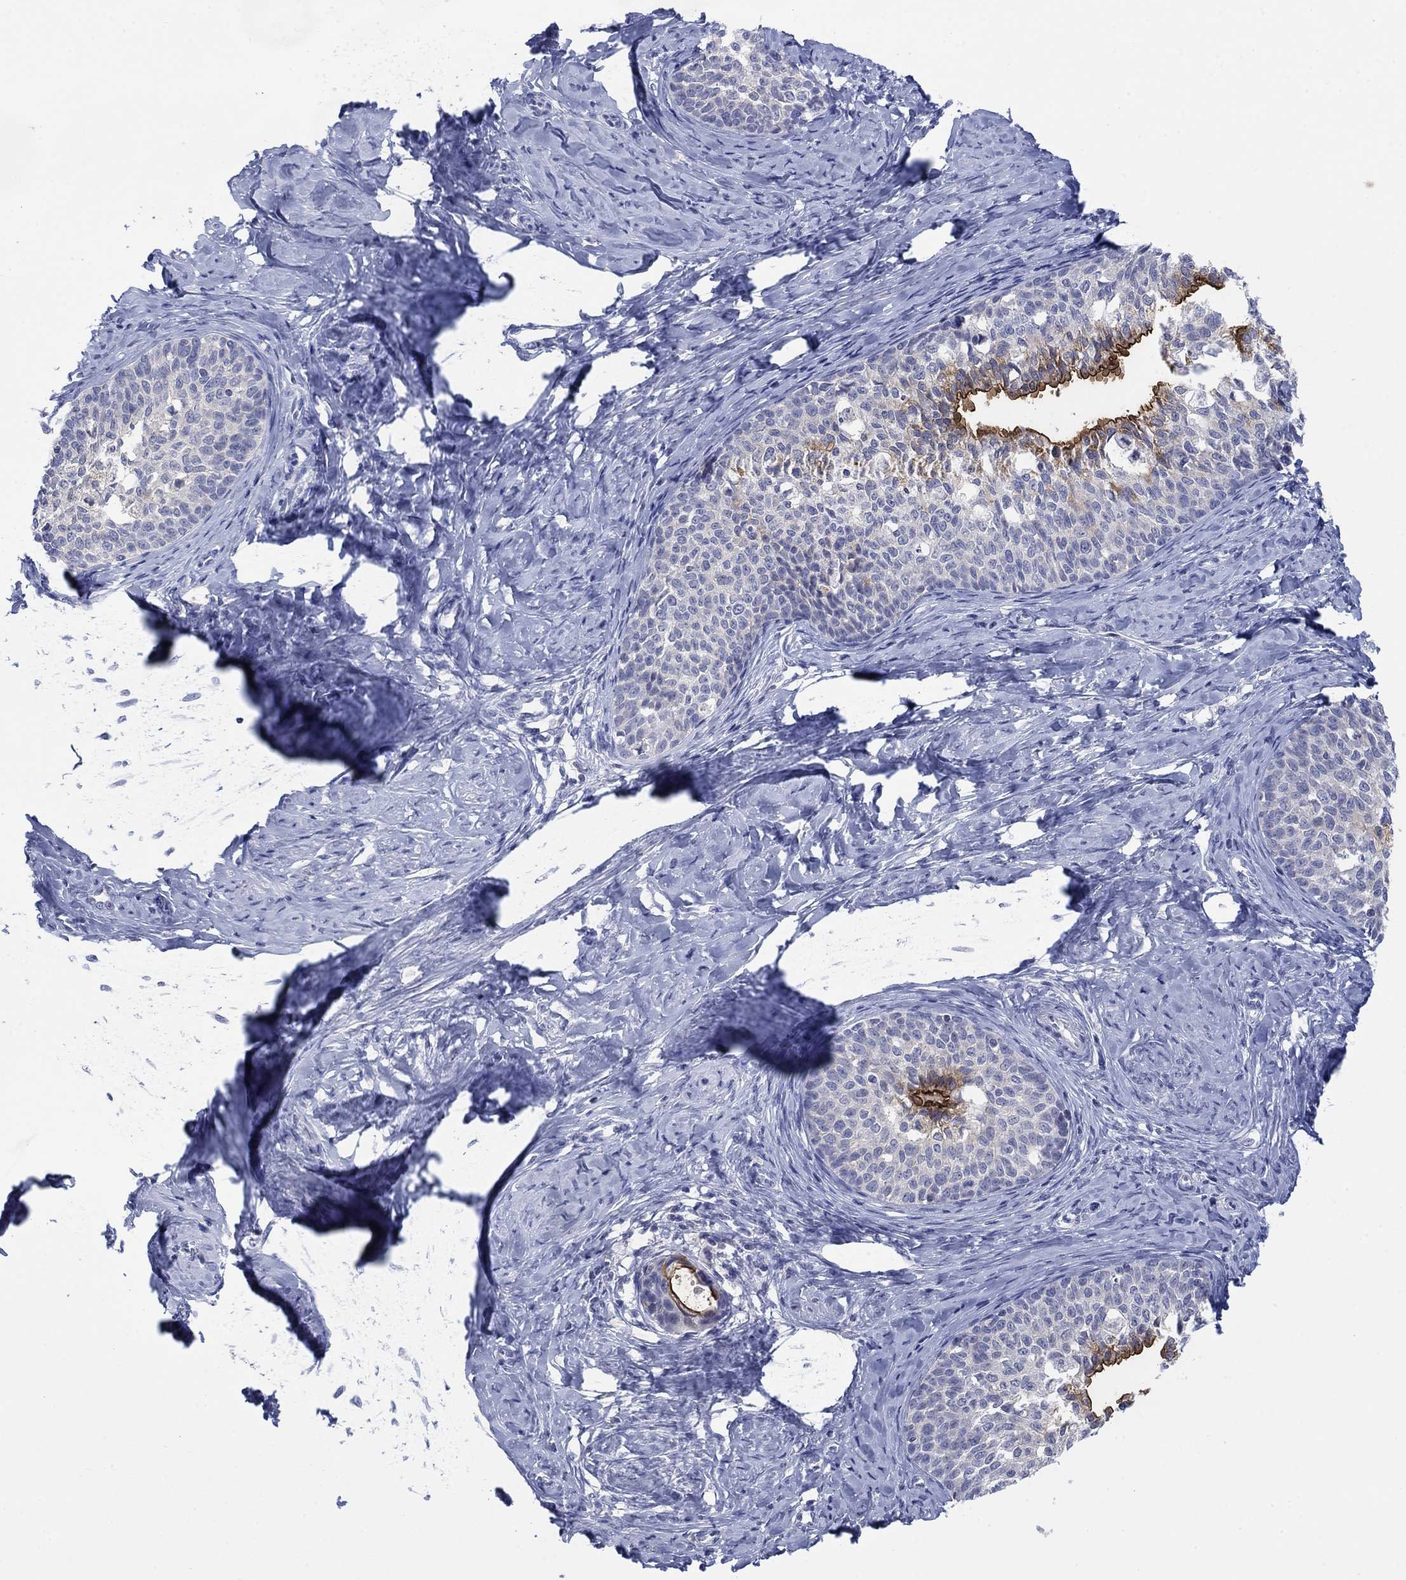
{"staining": {"intensity": "strong", "quantity": "<25%", "location": "cytoplasmic/membranous"}, "tissue": "cervical cancer", "cell_type": "Tumor cells", "image_type": "cancer", "snomed": [{"axis": "morphology", "description": "Squamous cell carcinoma, NOS"}, {"axis": "topography", "description": "Cervix"}], "caption": "Immunohistochemistry photomicrograph of human cervical cancer stained for a protein (brown), which demonstrates medium levels of strong cytoplasmic/membranous expression in about <25% of tumor cells.", "gene": "FER1L6", "patient": {"sex": "female", "age": 51}}